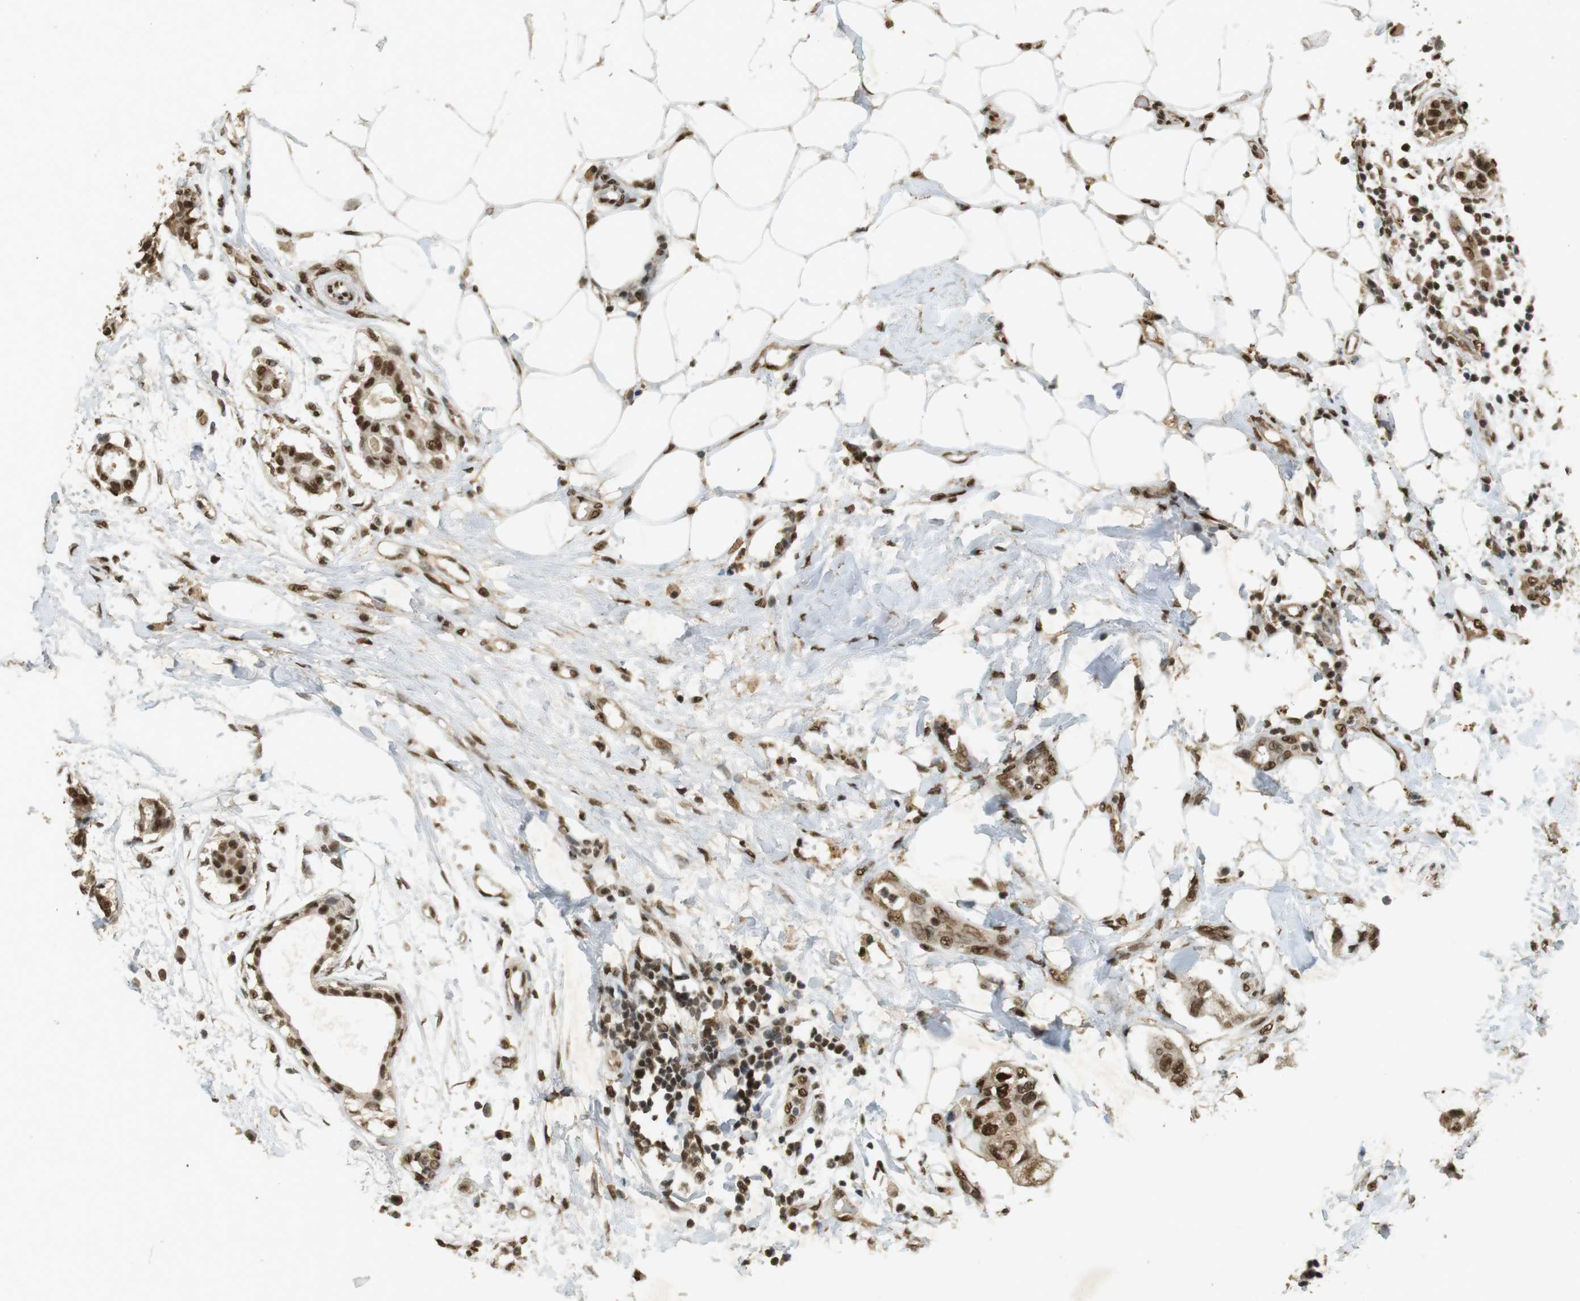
{"staining": {"intensity": "strong", "quantity": ">75%", "location": "cytoplasmic/membranous,nuclear"}, "tissue": "breast cancer", "cell_type": "Tumor cells", "image_type": "cancer", "snomed": [{"axis": "morphology", "description": "Duct carcinoma"}, {"axis": "topography", "description": "Breast"}], "caption": "Protein expression analysis of infiltrating ductal carcinoma (breast) exhibits strong cytoplasmic/membranous and nuclear positivity in about >75% of tumor cells. Ihc stains the protein in brown and the nuclei are stained blue.", "gene": "GATA4", "patient": {"sex": "female", "age": 40}}